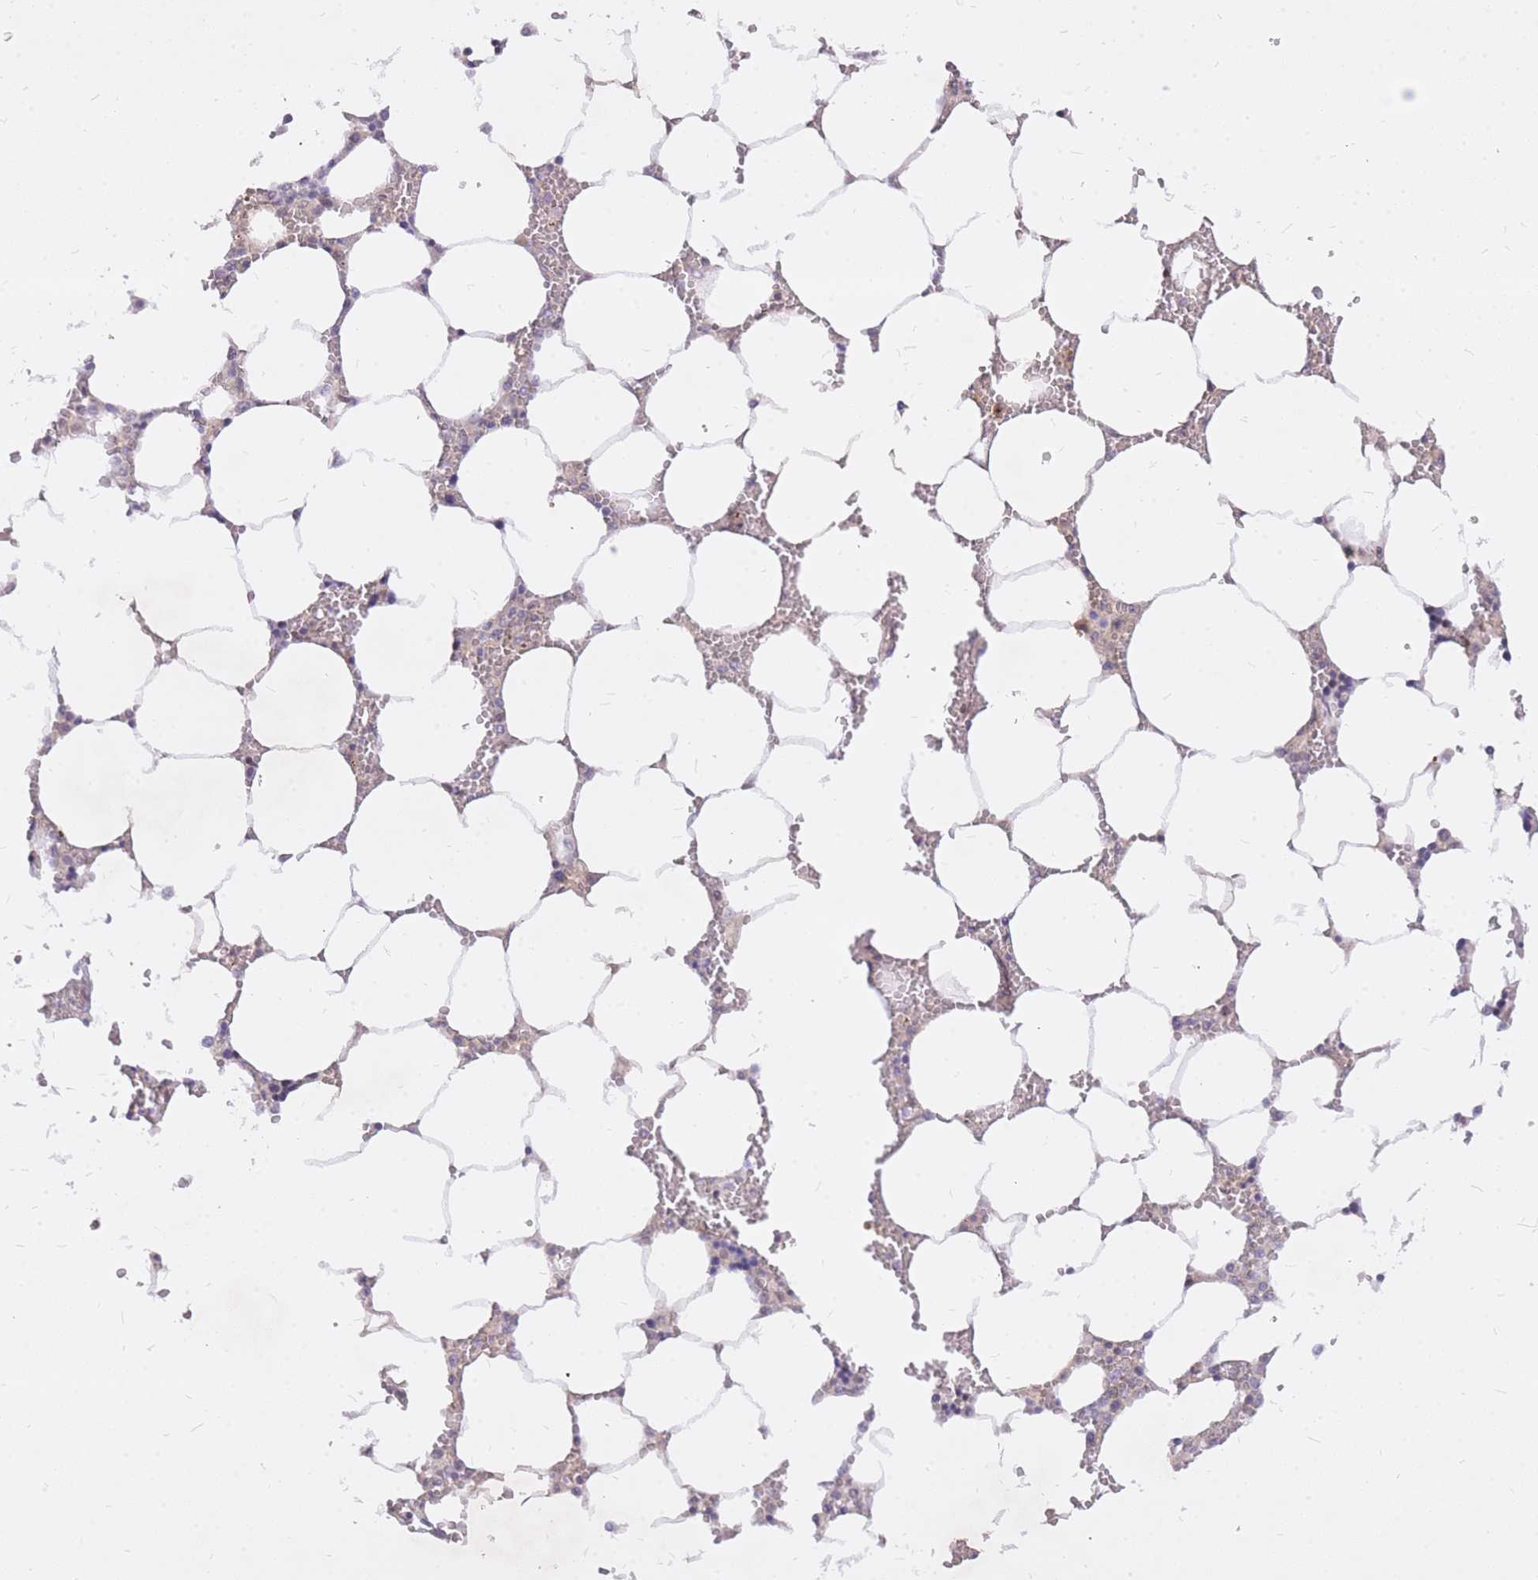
{"staining": {"intensity": "negative", "quantity": "none", "location": "none"}, "tissue": "bone marrow", "cell_type": "Hematopoietic cells", "image_type": "normal", "snomed": [{"axis": "morphology", "description": "Normal tissue, NOS"}, {"axis": "topography", "description": "Bone marrow"}], "caption": "A photomicrograph of bone marrow stained for a protein reveals no brown staining in hematopoietic cells. Nuclei are stained in blue.", "gene": "TLE2", "patient": {"sex": "male", "age": 64}}